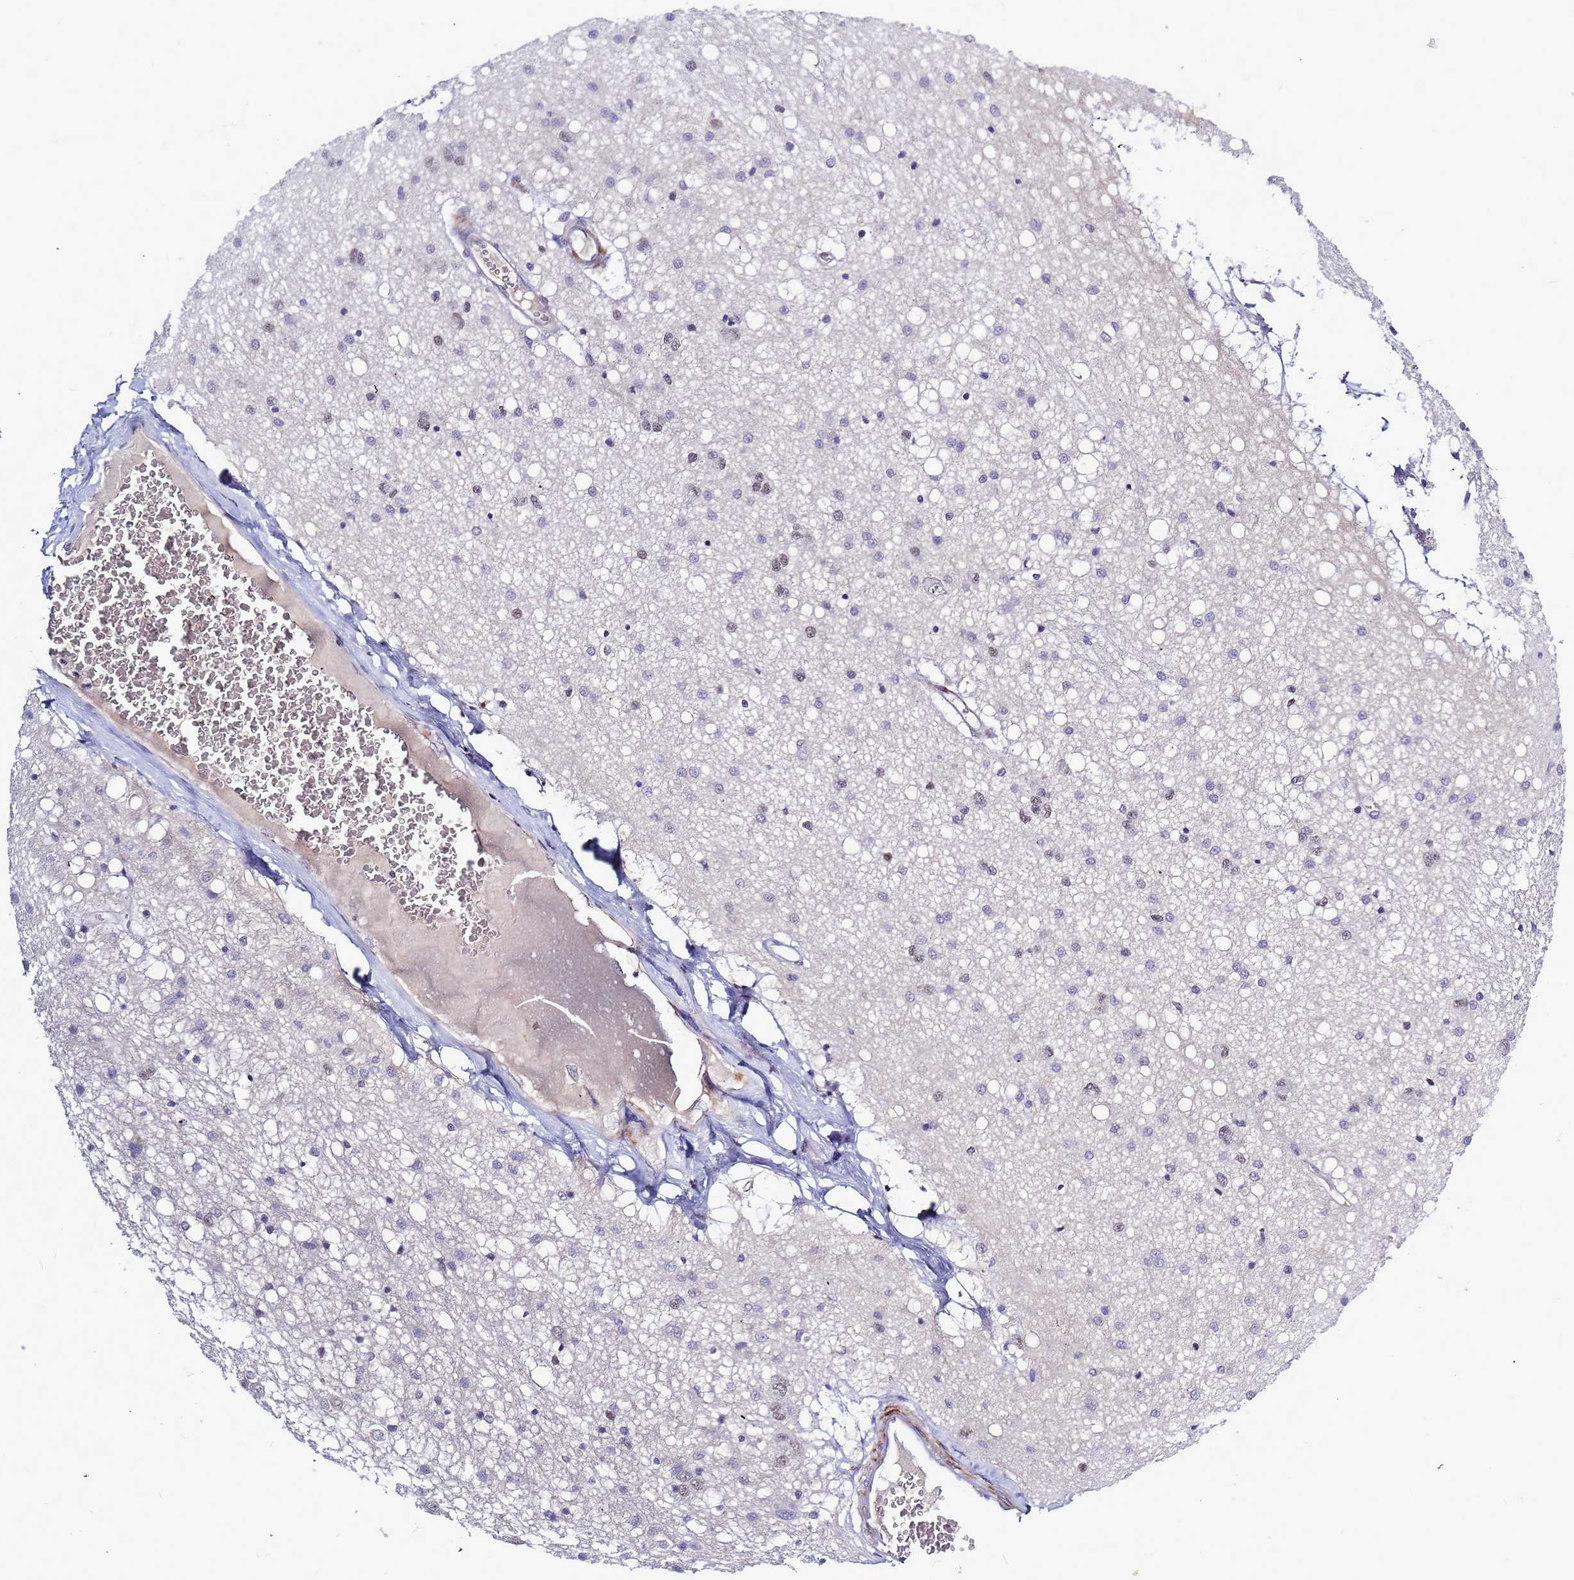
{"staining": {"intensity": "negative", "quantity": "none", "location": "none"}, "tissue": "caudate", "cell_type": "Glial cells", "image_type": "normal", "snomed": [{"axis": "morphology", "description": "Normal tissue, NOS"}, {"axis": "topography", "description": "Lateral ventricle wall"}], "caption": "IHC histopathology image of normal caudate stained for a protein (brown), which shows no staining in glial cells.", "gene": "CXorf65", "patient": {"sex": "male", "age": 37}}